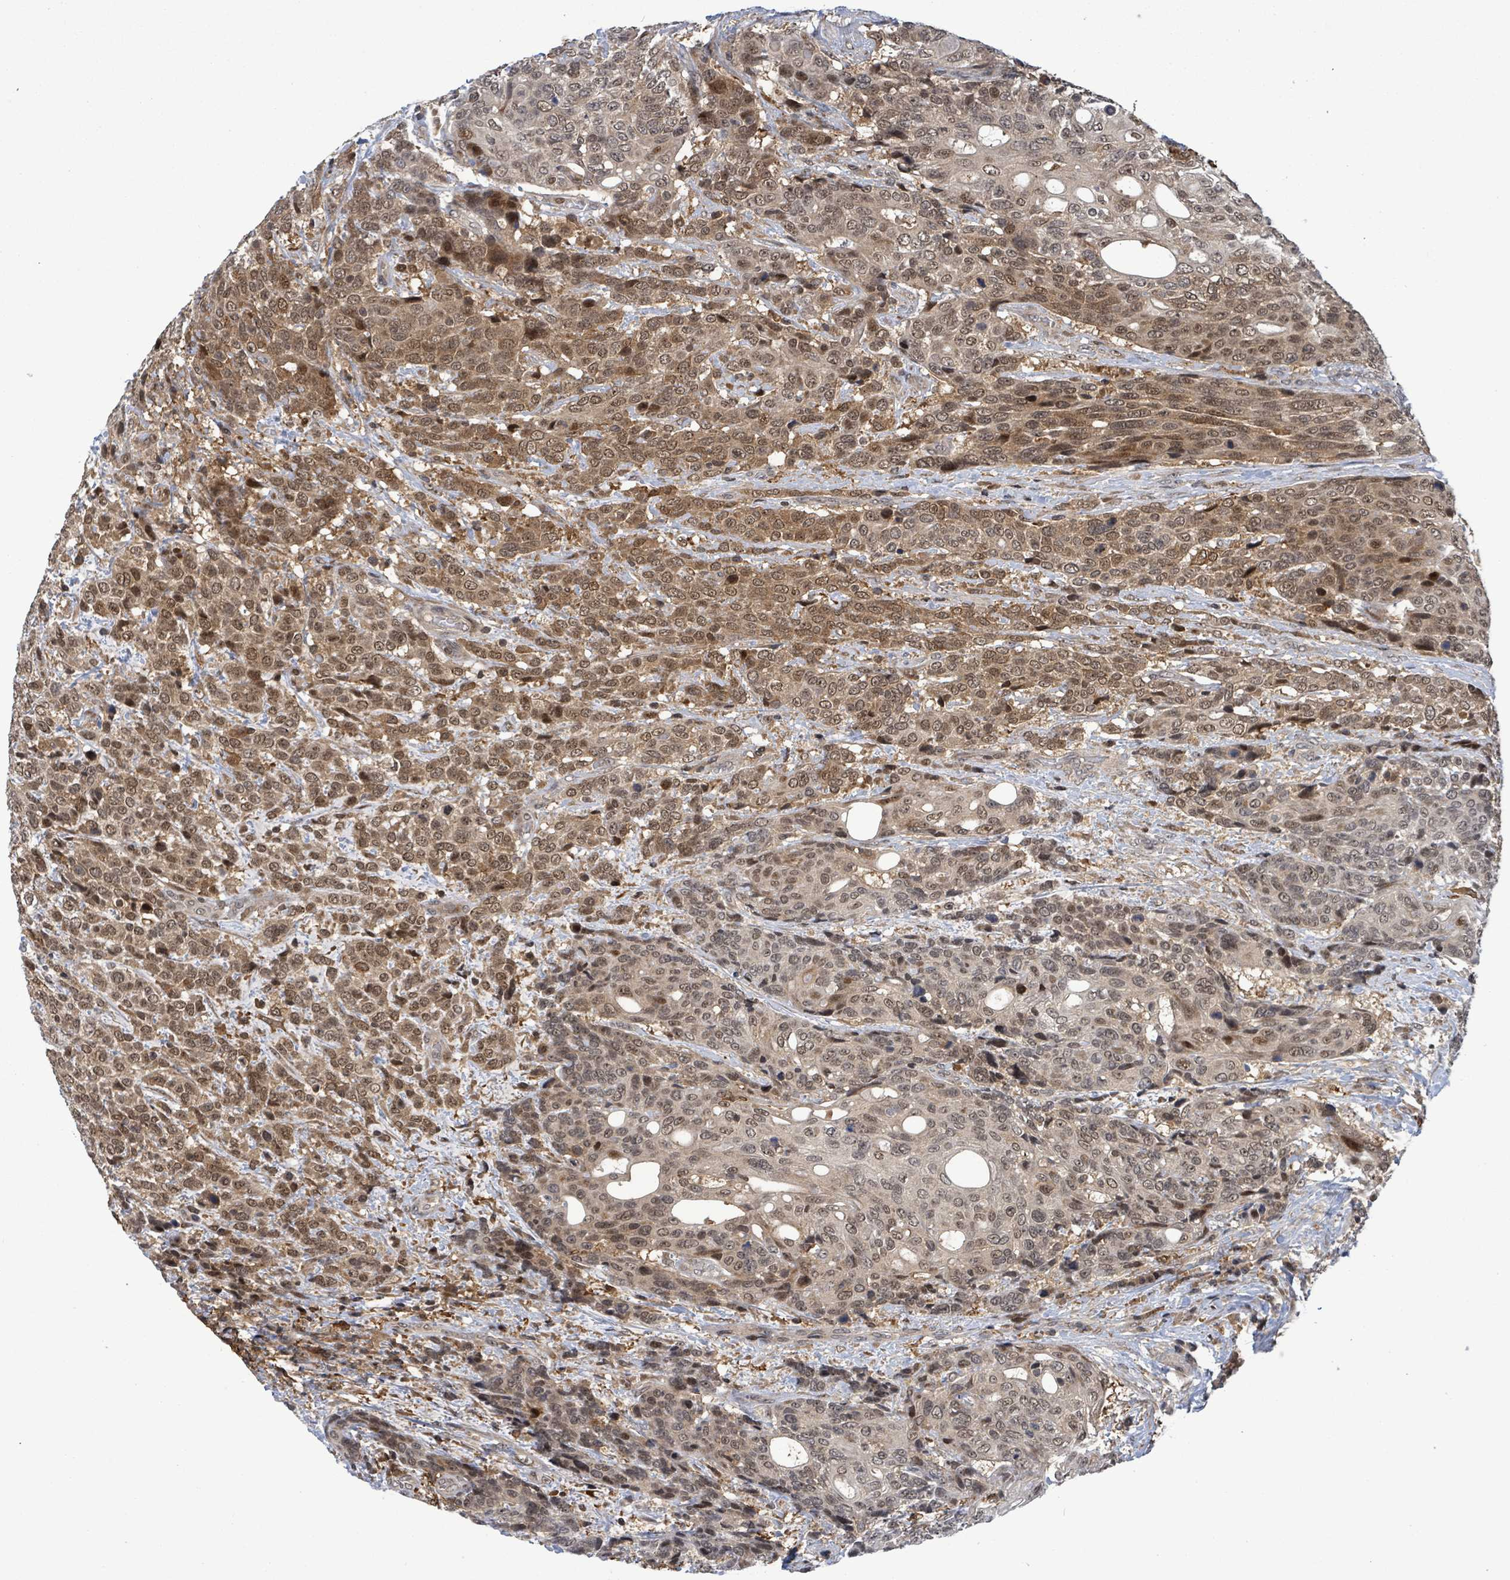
{"staining": {"intensity": "moderate", "quantity": ">75%", "location": "cytoplasmic/membranous,nuclear"}, "tissue": "urothelial cancer", "cell_type": "Tumor cells", "image_type": "cancer", "snomed": [{"axis": "morphology", "description": "Urothelial carcinoma, High grade"}, {"axis": "topography", "description": "Urinary bladder"}], "caption": "A medium amount of moderate cytoplasmic/membranous and nuclear staining is present in approximately >75% of tumor cells in urothelial carcinoma (high-grade) tissue. The protein of interest is shown in brown color, while the nuclei are stained blue.", "gene": "FBXO6", "patient": {"sex": "female", "age": 70}}